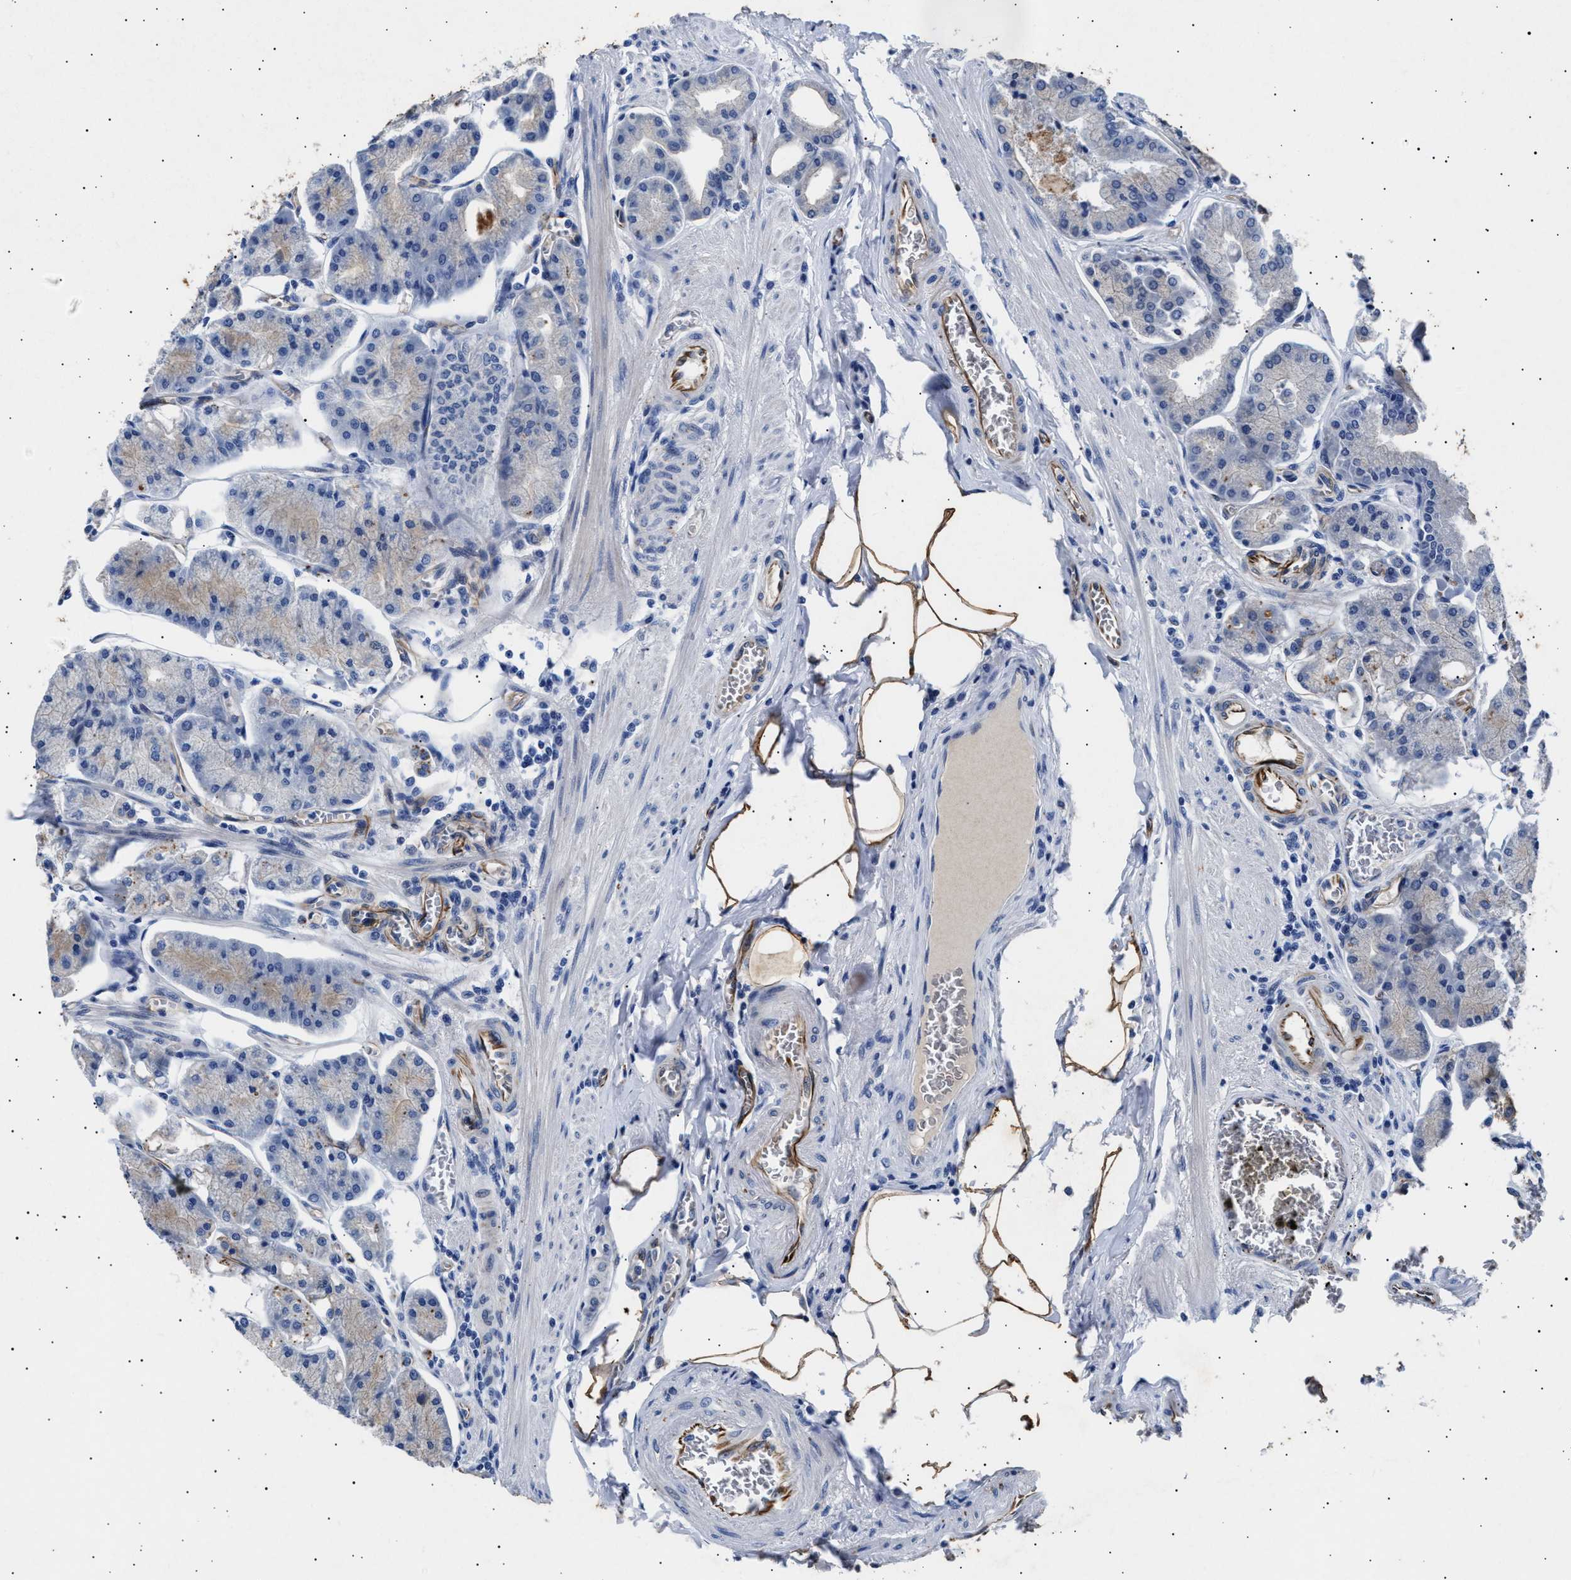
{"staining": {"intensity": "weak", "quantity": "25%-75%", "location": "cytoplasmic/membranous"}, "tissue": "stomach", "cell_type": "Glandular cells", "image_type": "normal", "snomed": [{"axis": "morphology", "description": "Normal tissue, NOS"}, {"axis": "topography", "description": "Stomach, lower"}], "caption": "Immunohistochemical staining of unremarkable stomach shows 25%-75% levels of weak cytoplasmic/membranous protein positivity in about 25%-75% of glandular cells. Immunohistochemistry (ihc) stains the protein in brown and the nuclei are stained blue.", "gene": "OLFML2A", "patient": {"sex": "male", "age": 71}}